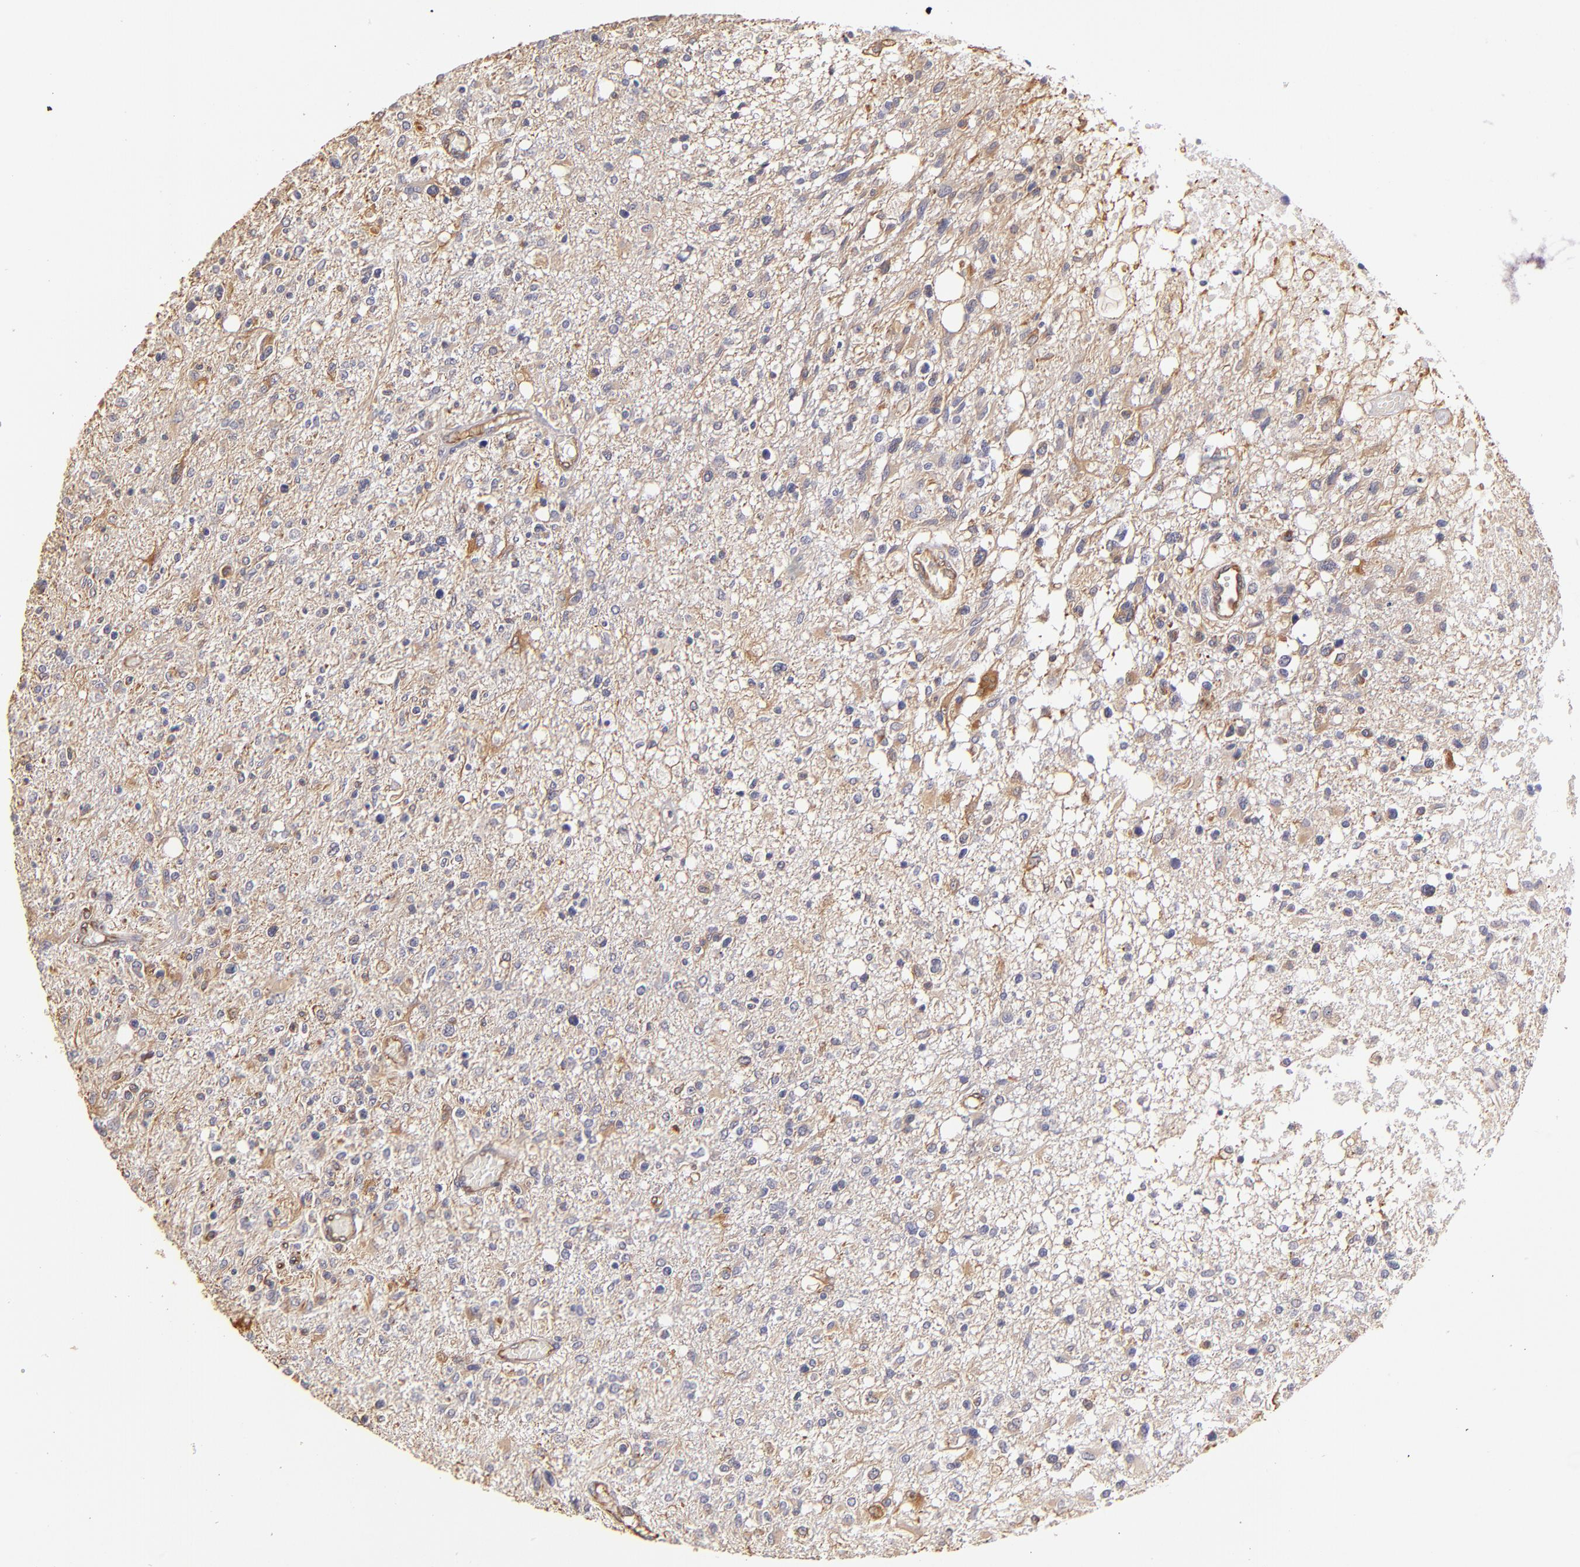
{"staining": {"intensity": "weak", "quantity": "<25%", "location": "cytoplasmic/membranous"}, "tissue": "glioma", "cell_type": "Tumor cells", "image_type": "cancer", "snomed": [{"axis": "morphology", "description": "Glioma, malignant, High grade"}, {"axis": "topography", "description": "Cerebral cortex"}], "caption": "A high-resolution image shows IHC staining of malignant high-grade glioma, which displays no significant expression in tumor cells.", "gene": "ABCC1", "patient": {"sex": "male", "age": 76}}